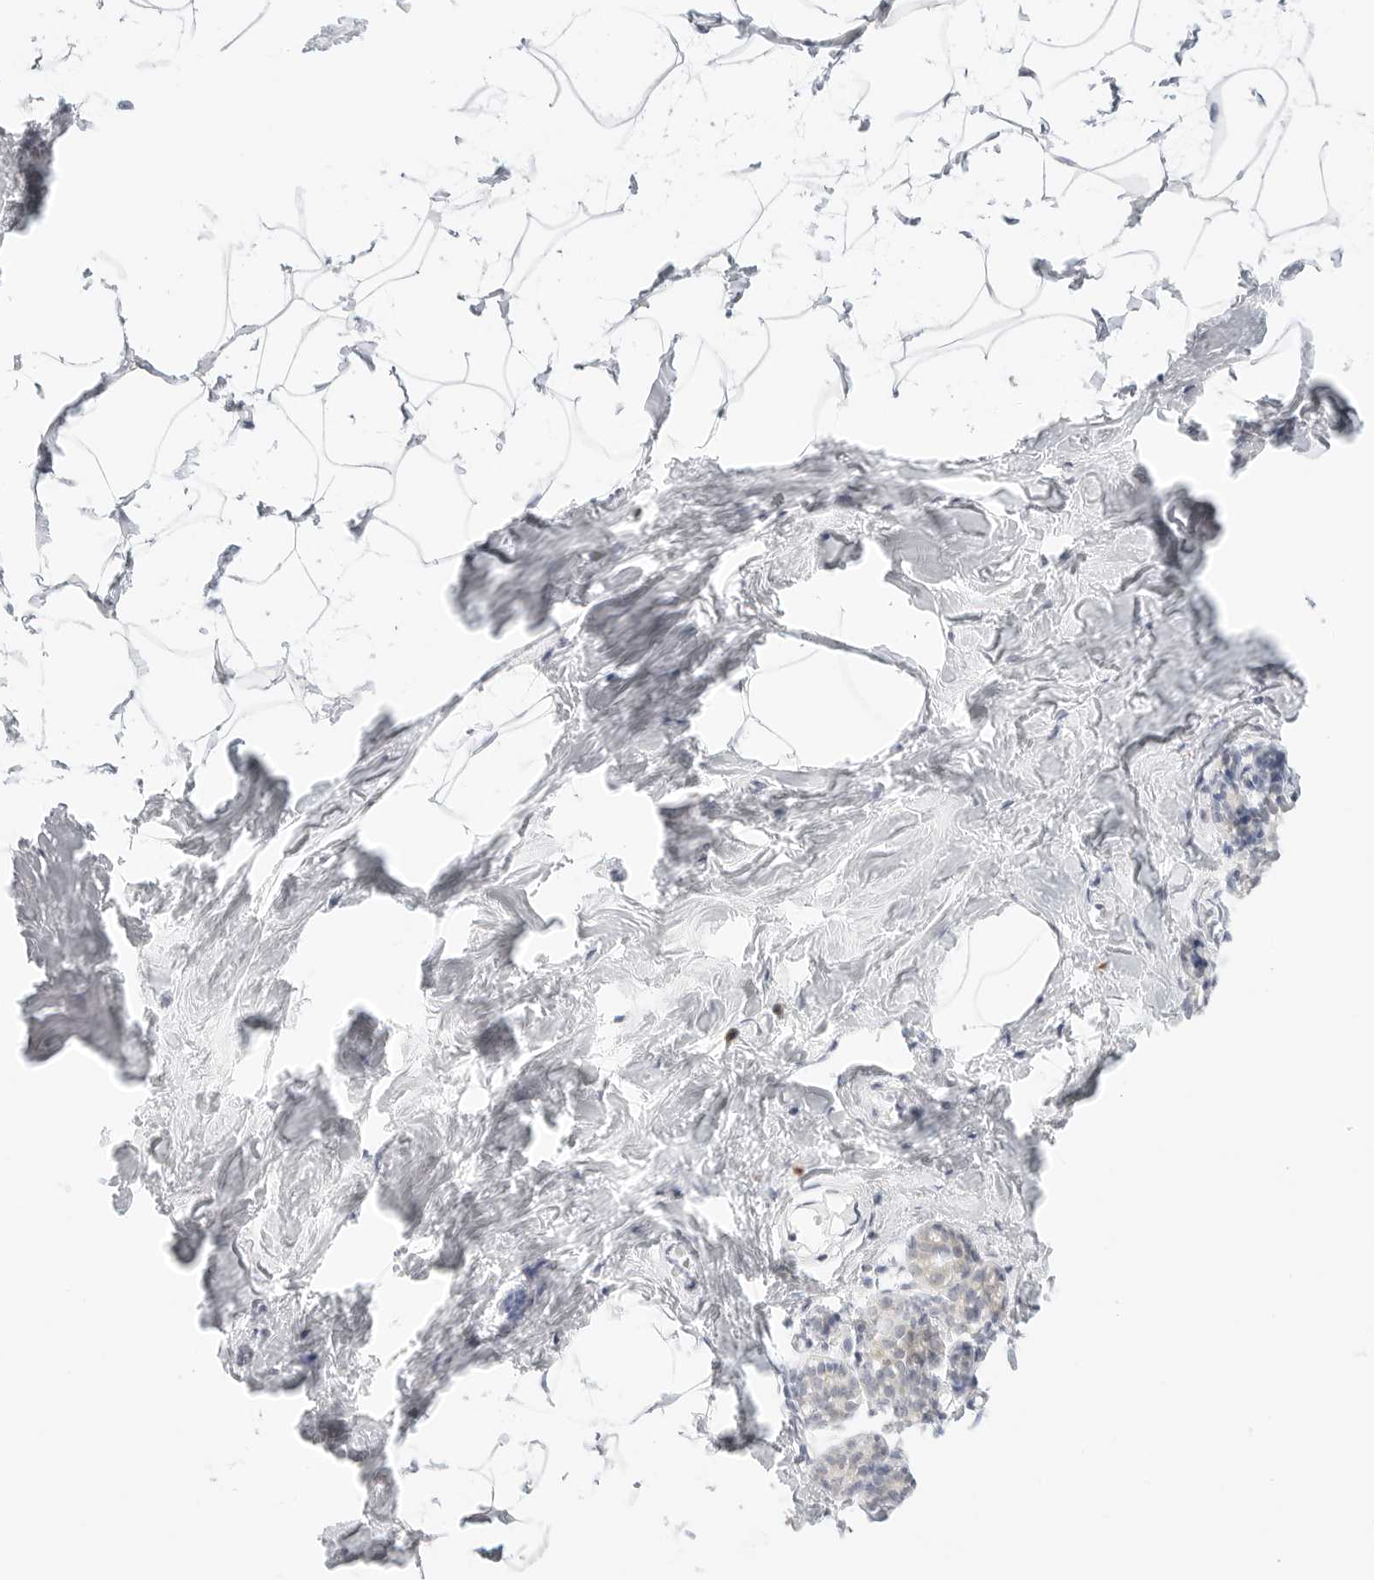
{"staining": {"intensity": "negative", "quantity": "none", "location": "none"}, "tissue": "breast", "cell_type": "Adipocytes", "image_type": "normal", "snomed": [{"axis": "morphology", "description": "Normal tissue, NOS"}, {"axis": "morphology", "description": "Lobular carcinoma"}, {"axis": "topography", "description": "Breast"}], "caption": "The IHC histopathology image has no significant positivity in adipocytes of breast. Brightfield microscopy of immunohistochemistry stained with DAB (brown) and hematoxylin (blue), captured at high magnification.", "gene": "THEM4", "patient": {"sex": "female", "age": 62}}